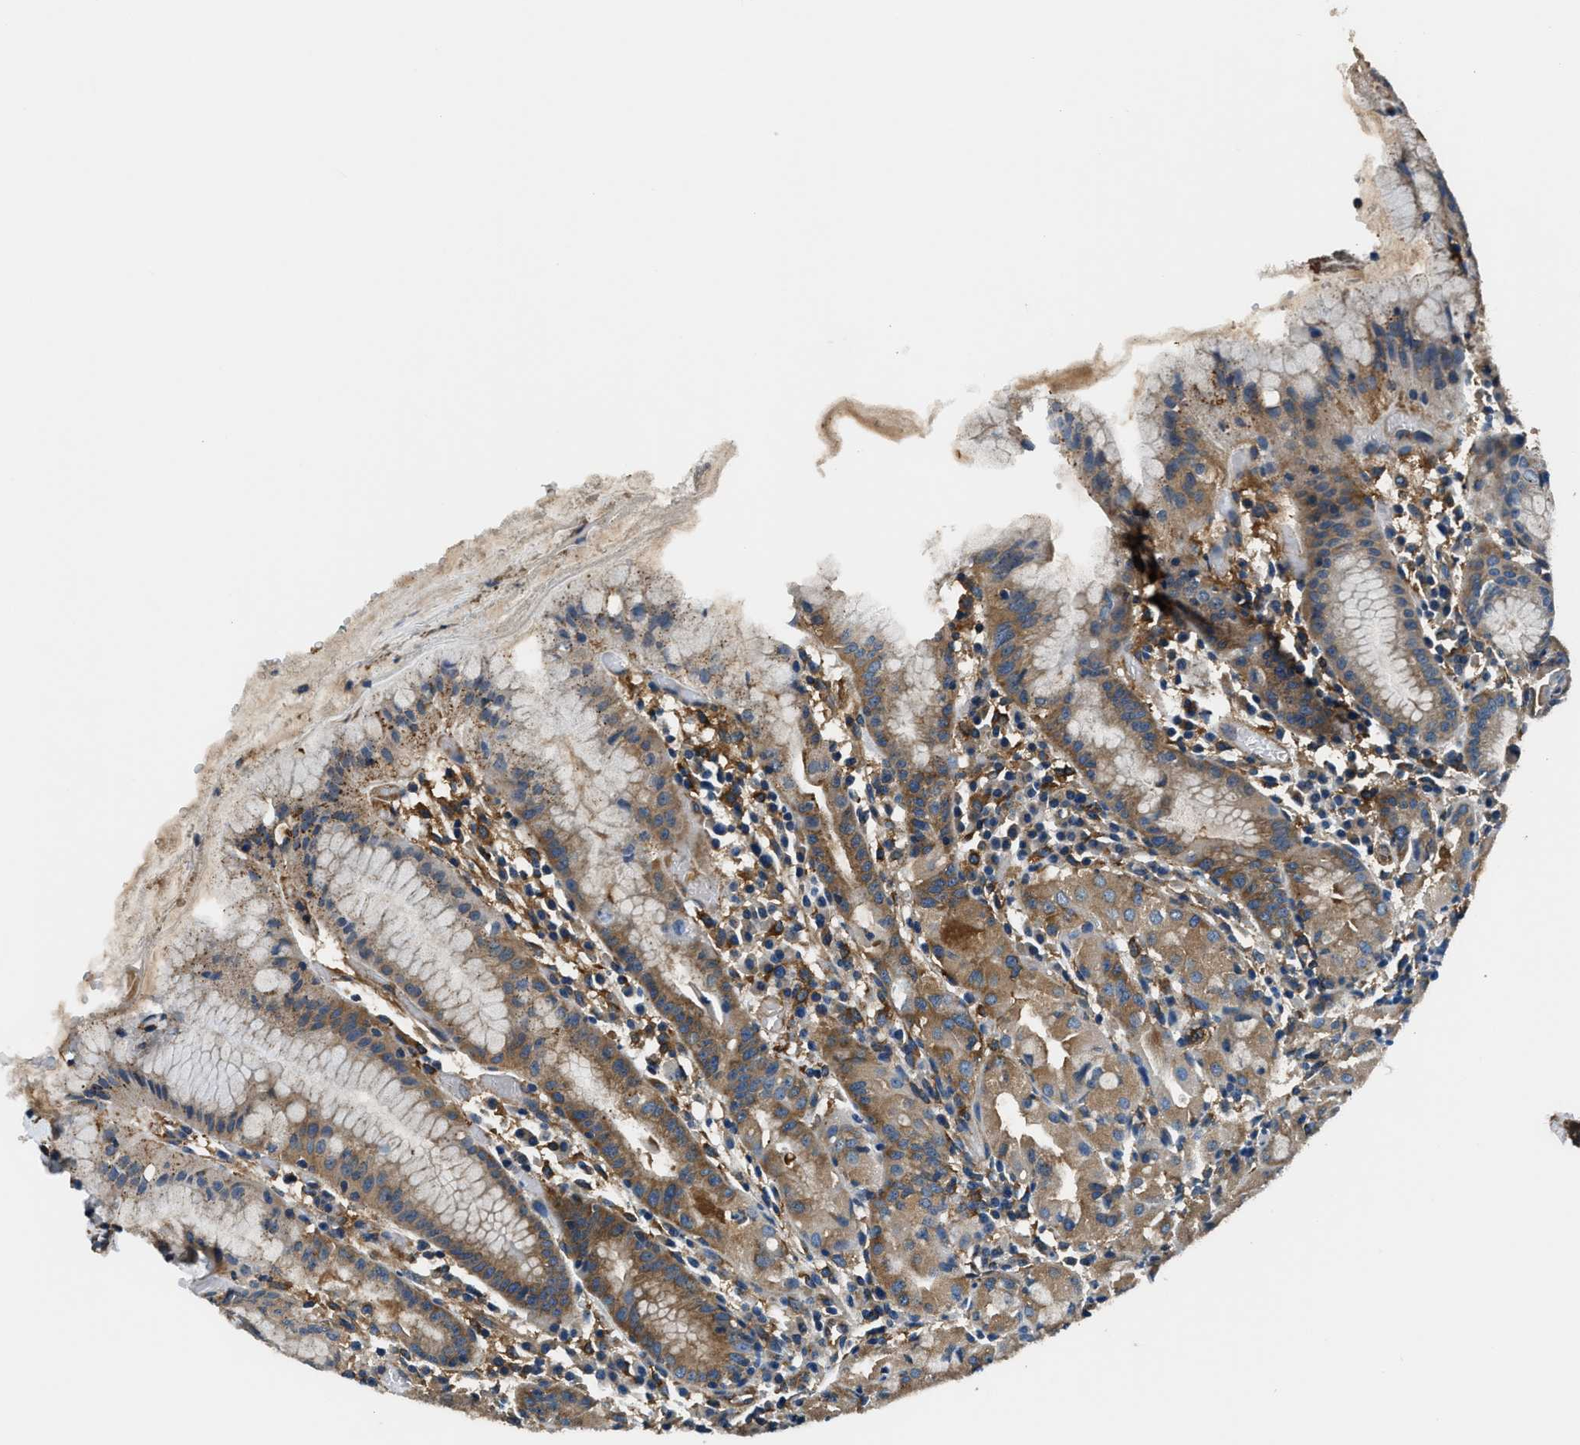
{"staining": {"intensity": "moderate", "quantity": ">75%", "location": "cytoplasmic/membranous"}, "tissue": "stomach", "cell_type": "Glandular cells", "image_type": "normal", "snomed": [{"axis": "morphology", "description": "Normal tissue, NOS"}, {"axis": "topography", "description": "Stomach"}, {"axis": "topography", "description": "Stomach, lower"}], "caption": "Glandular cells display moderate cytoplasmic/membranous staining in approximately >75% of cells in normal stomach.", "gene": "EEA1", "patient": {"sex": "female", "age": 75}}